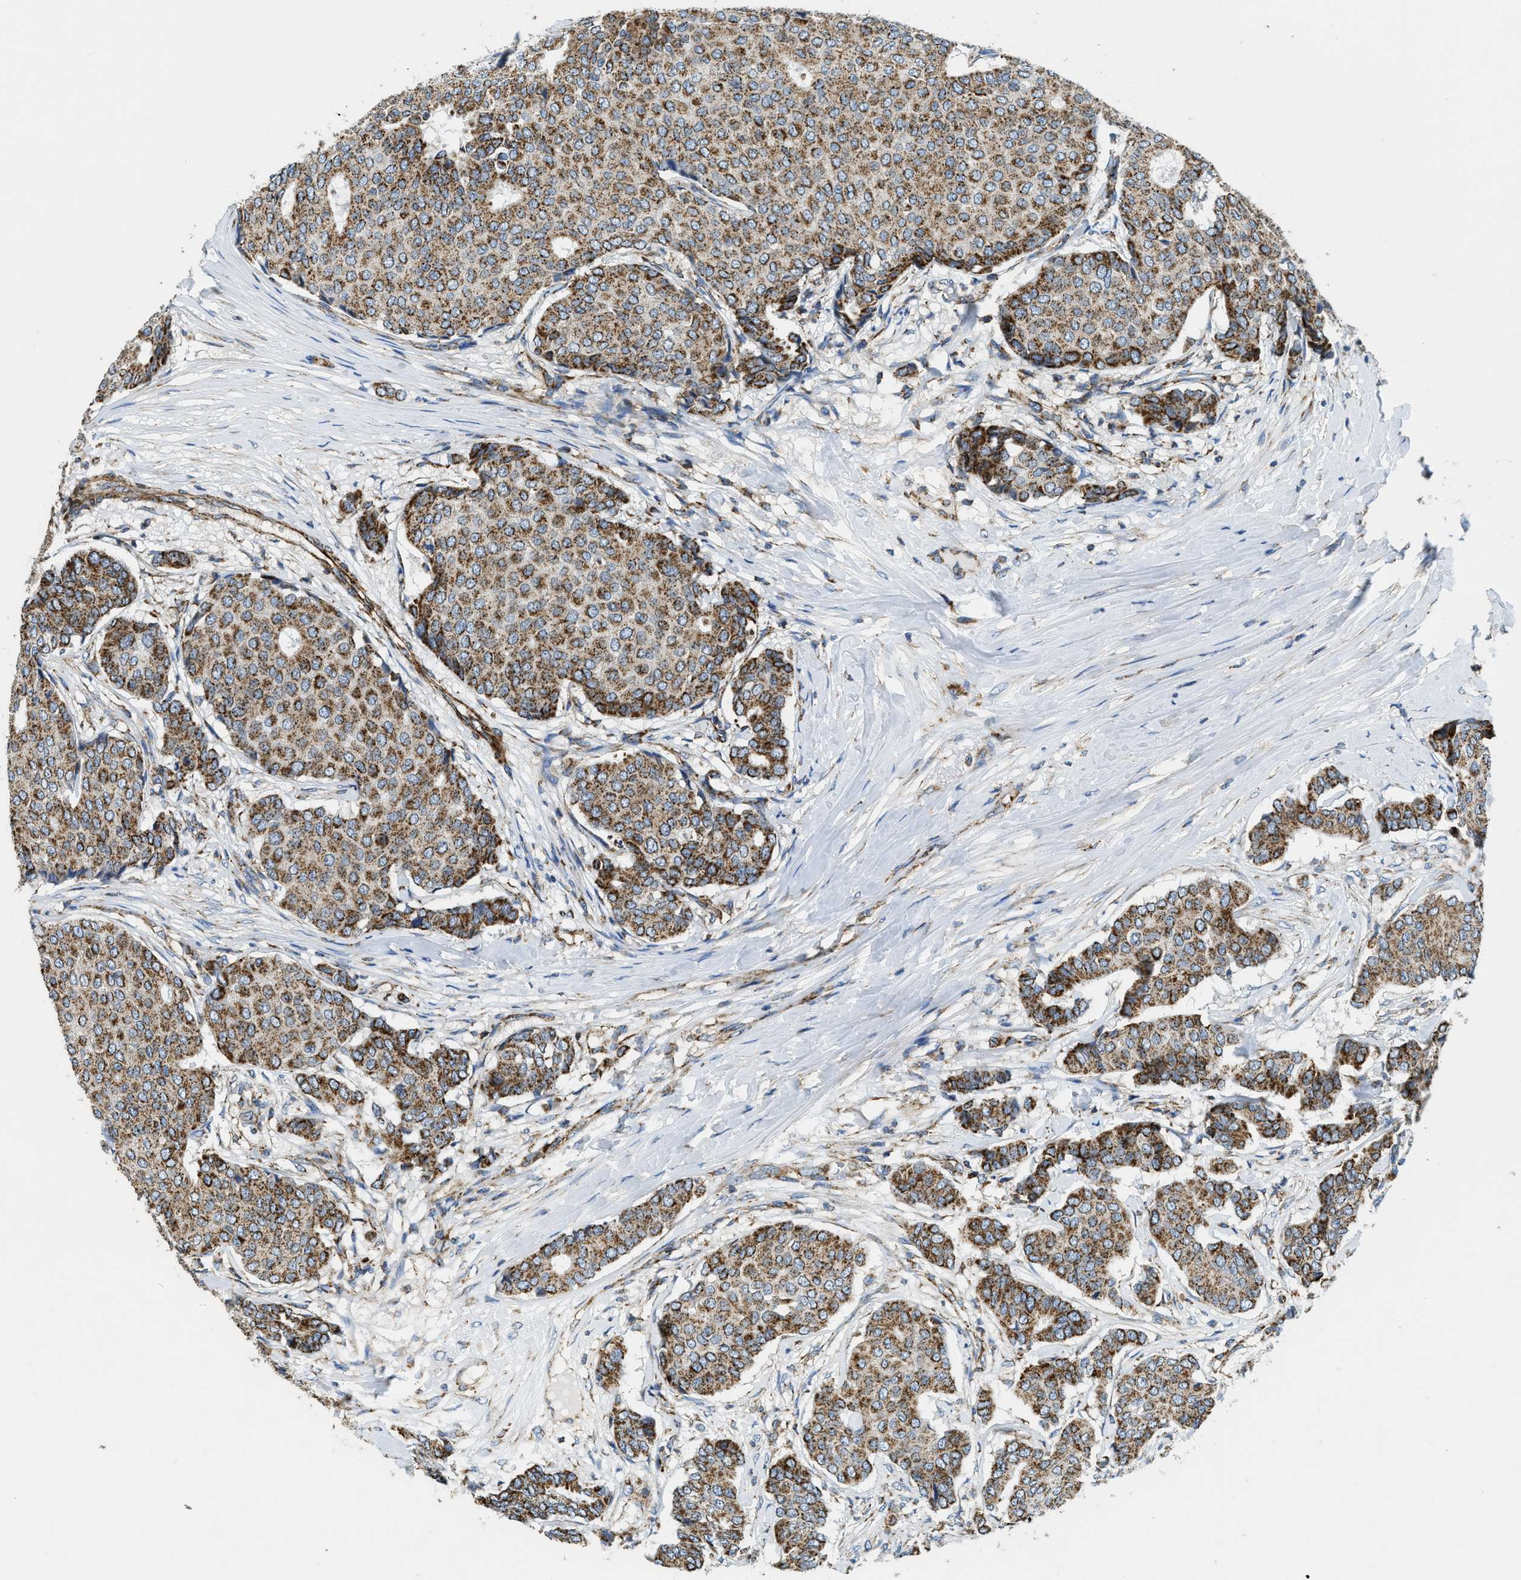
{"staining": {"intensity": "moderate", "quantity": ">75%", "location": "cytoplasmic/membranous"}, "tissue": "breast cancer", "cell_type": "Tumor cells", "image_type": "cancer", "snomed": [{"axis": "morphology", "description": "Duct carcinoma"}, {"axis": "topography", "description": "Breast"}], "caption": "Intraductal carcinoma (breast) stained with a protein marker shows moderate staining in tumor cells.", "gene": "STK33", "patient": {"sex": "female", "age": 75}}